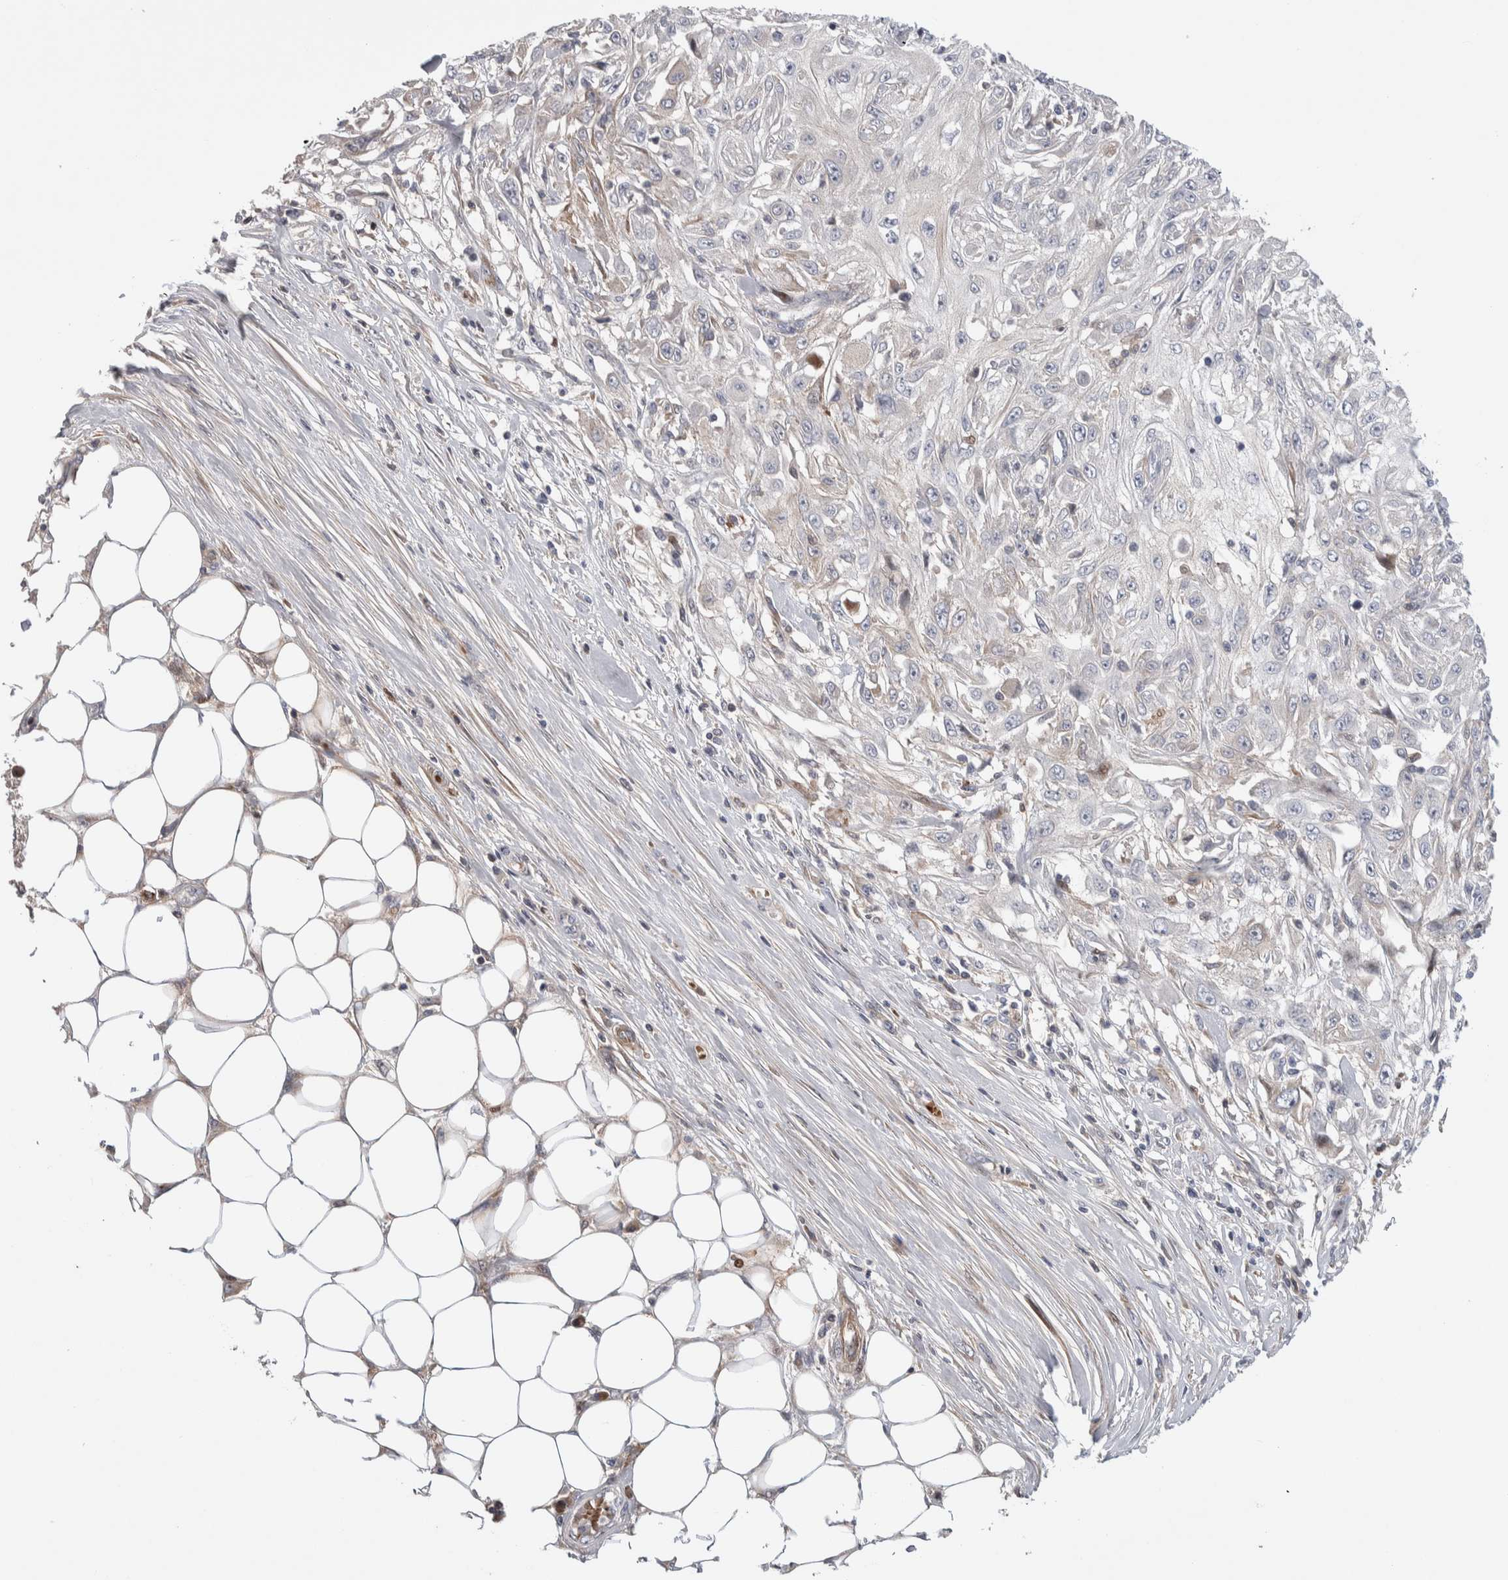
{"staining": {"intensity": "negative", "quantity": "none", "location": "none"}, "tissue": "skin cancer", "cell_type": "Tumor cells", "image_type": "cancer", "snomed": [{"axis": "morphology", "description": "Squamous cell carcinoma, NOS"}, {"axis": "morphology", "description": "Squamous cell carcinoma, metastatic, NOS"}, {"axis": "topography", "description": "Skin"}, {"axis": "topography", "description": "Lymph node"}], "caption": "IHC photomicrograph of neoplastic tissue: skin cancer stained with DAB demonstrates no significant protein positivity in tumor cells. The staining is performed using DAB (3,3'-diaminobenzidine) brown chromogen with nuclei counter-stained in using hematoxylin.", "gene": "PSMG3", "patient": {"sex": "male", "age": 75}}